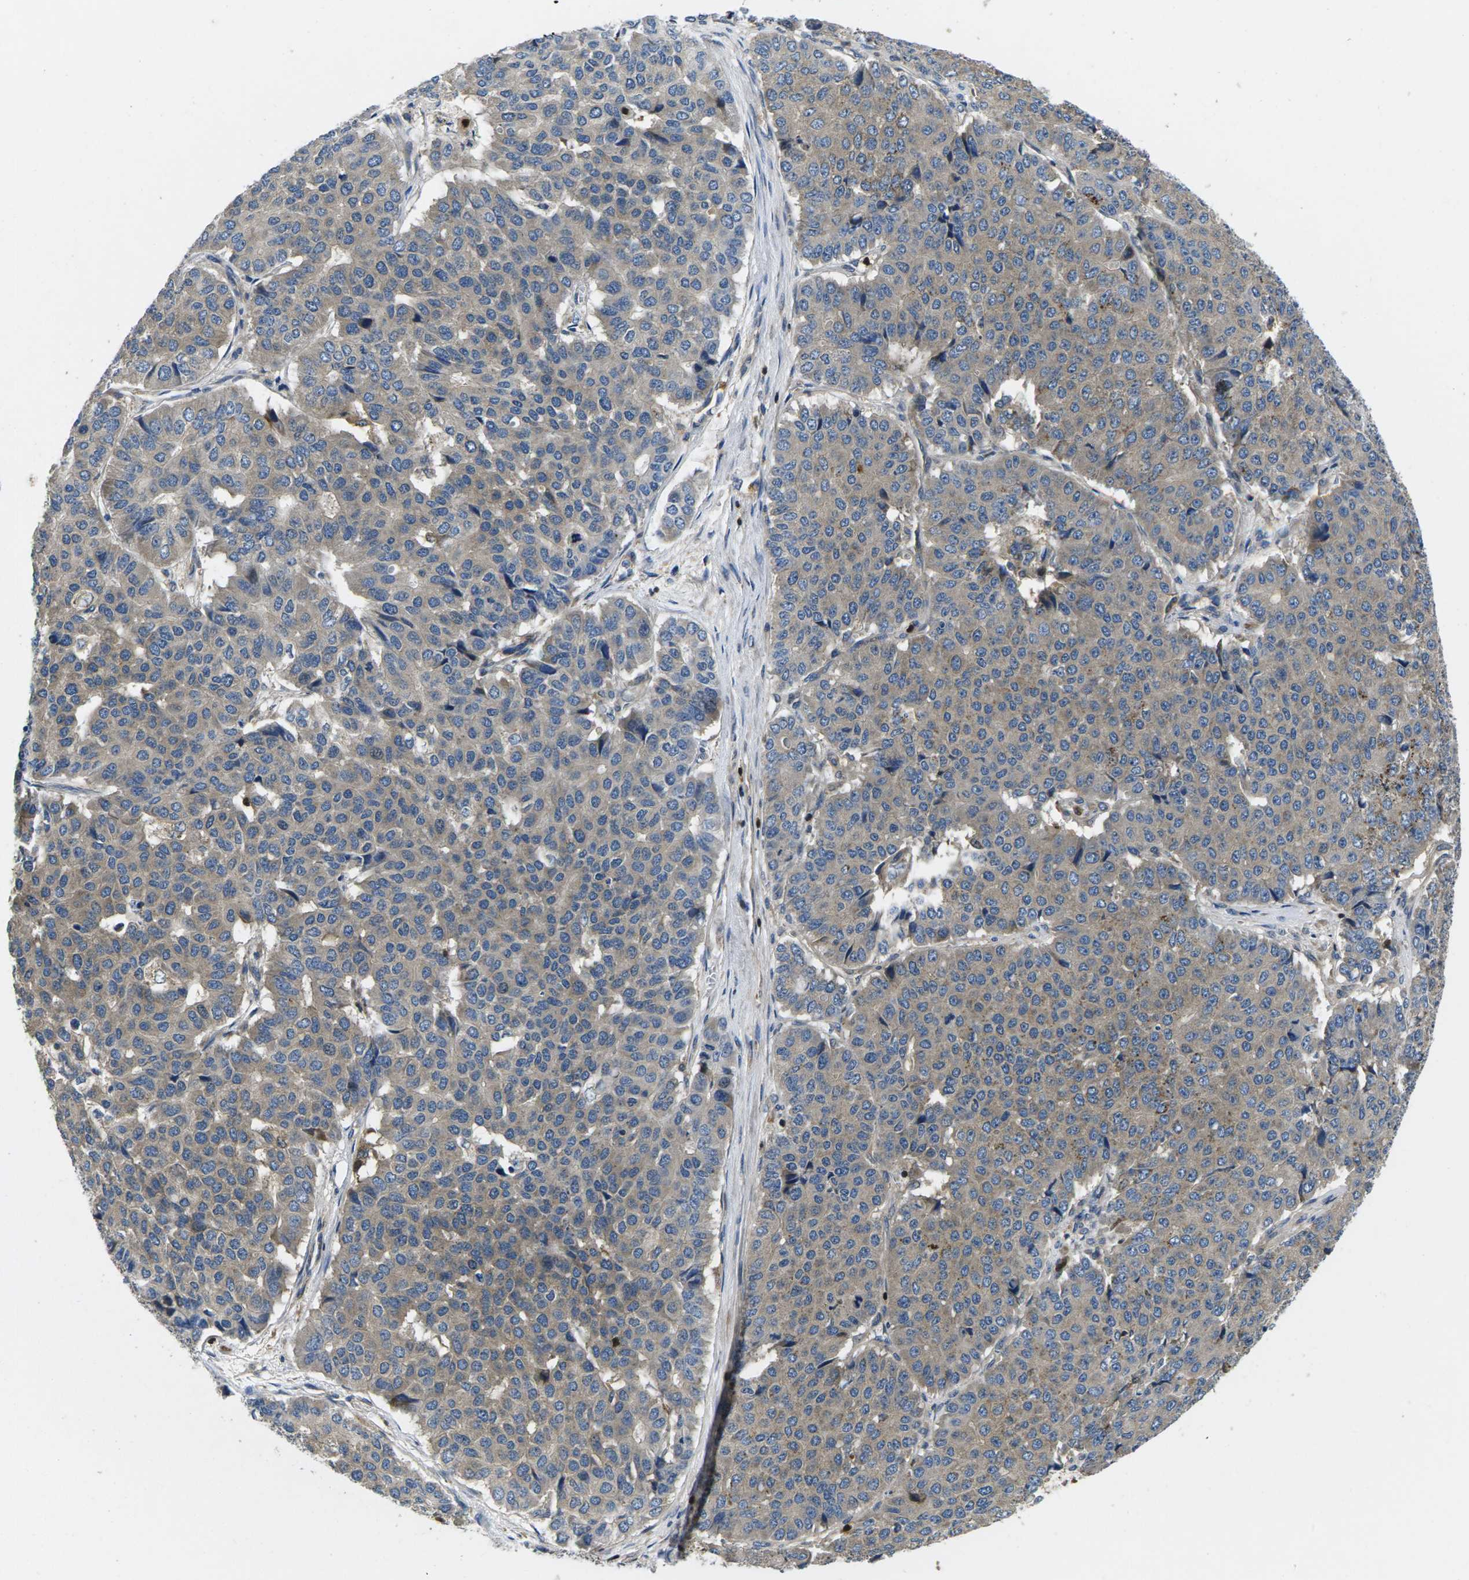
{"staining": {"intensity": "weak", "quantity": ">75%", "location": "cytoplasmic/membranous"}, "tissue": "pancreatic cancer", "cell_type": "Tumor cells", "image_type": "cancer", "snomed": [{"axis": "morphology", "description": "Adenocarcinoma, NOS"}, {"axis": "topography", "description": "Pancreas"}], "caption": "The image reveals a brown stain indicating the presence of a protein in the cytoplasmic/membranous of tumor cells in pancreatic cancer.", "gene": "PLCE1", "patient": {"sex": "male", "age": 50}}